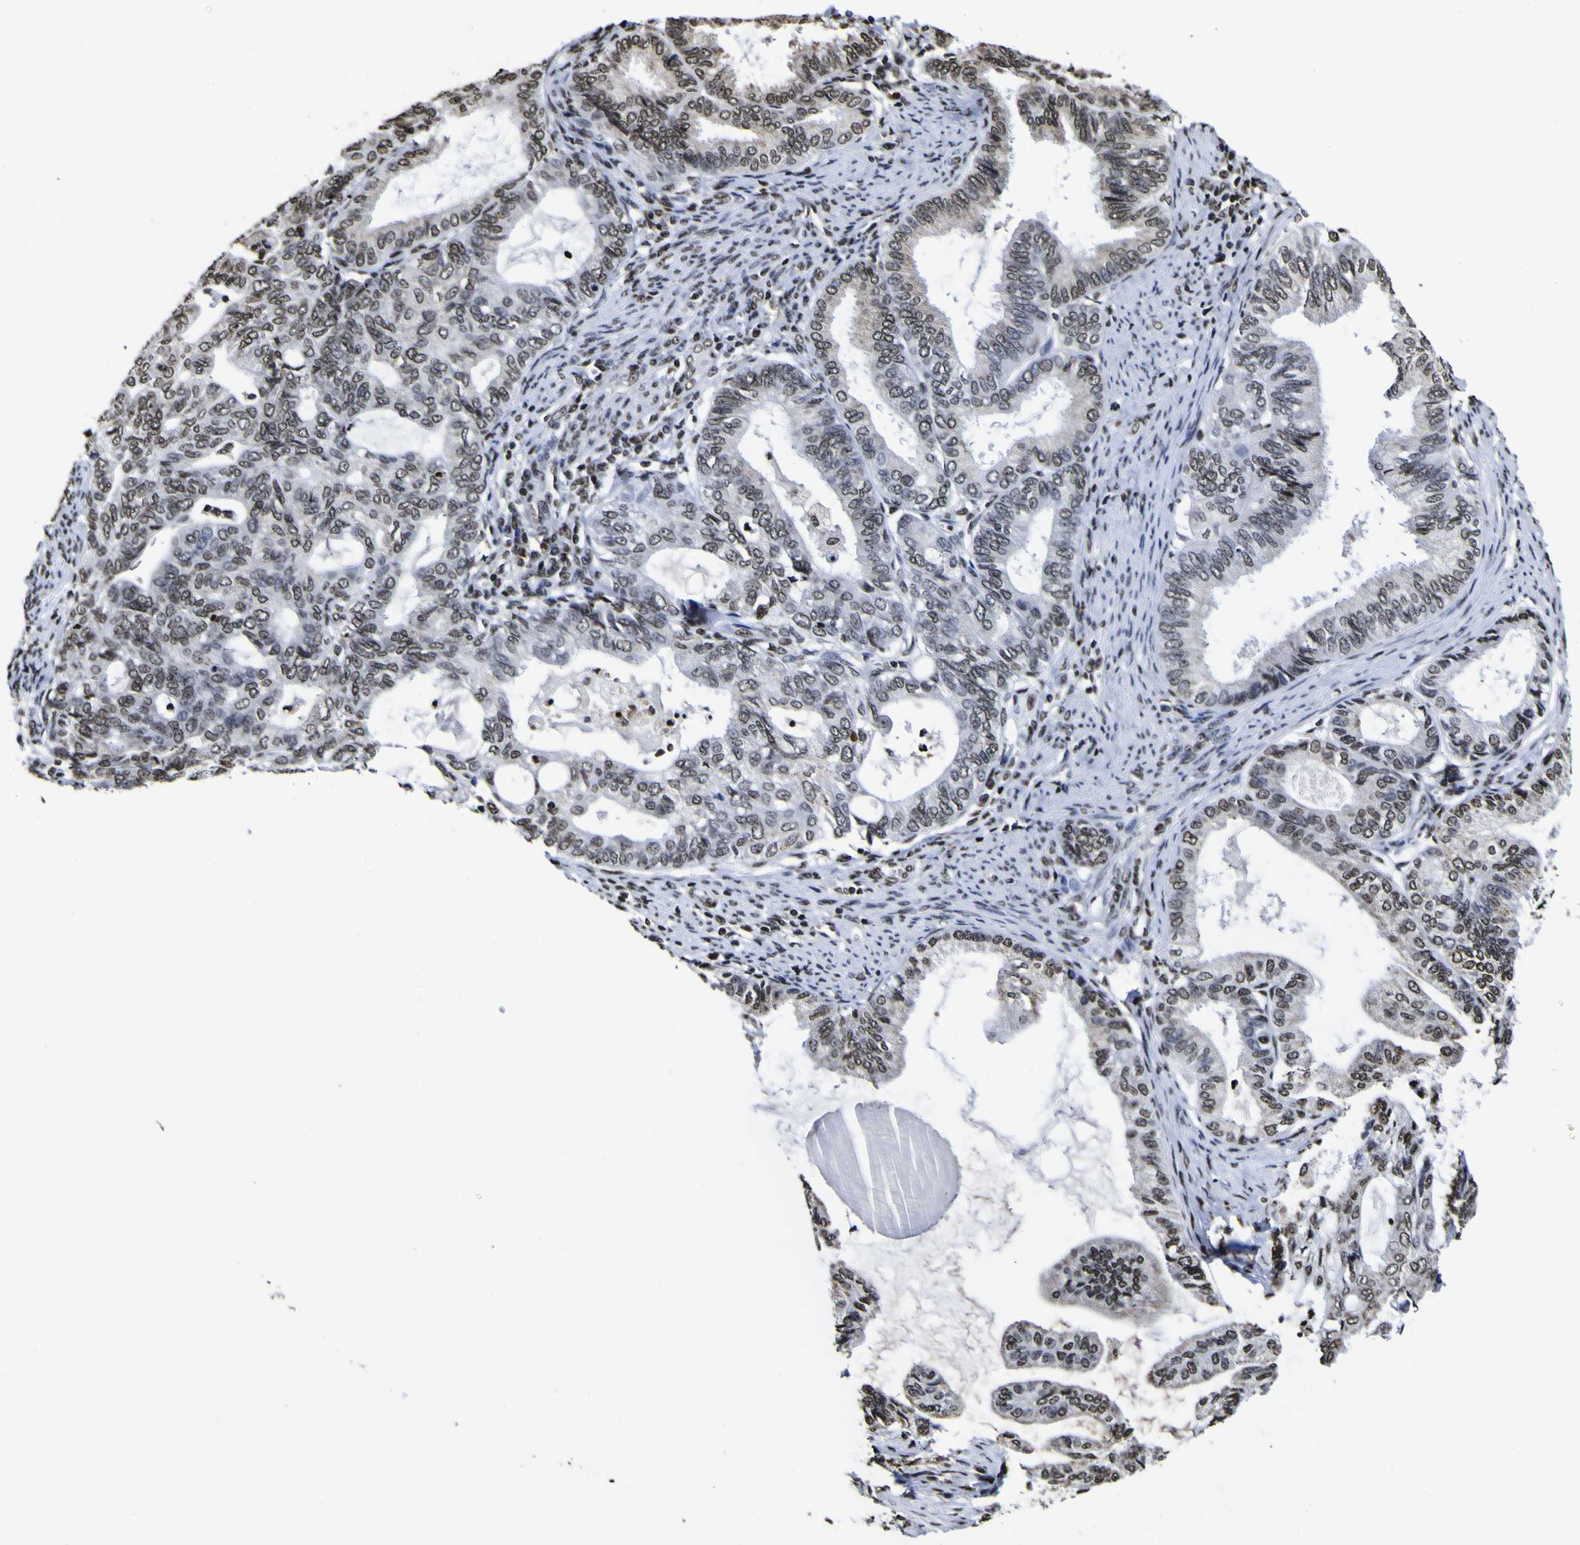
{"staining": {"intensity": "moderate", "quantity": "25%-75%", "location": "nuclear"}, "tissue": "endometrial cancer", "cell_type": "Tumor cells", "image_type": "cancer", "snomed": [{"axis": "morphology", "description": "Adenocarcinoma, NOS"}, {"axis": "topography", "description": "Endometrium"}], "caption": "Immunohistochemistry (IHC) staining of endometrial adenocarcinoma, which shows medium levels of moderate nuclear expression in approximately 25%-75% of tumor cells indicating moderate nuclear protein positivity. The staining was performed using DAB (3,3'-diaminobenzidine) (brown) for protein detection and nuclei were counterstained in hematoxylin (blue).", "gene": "PIAS1", "patient": {"sex": "female", "age": 86}}